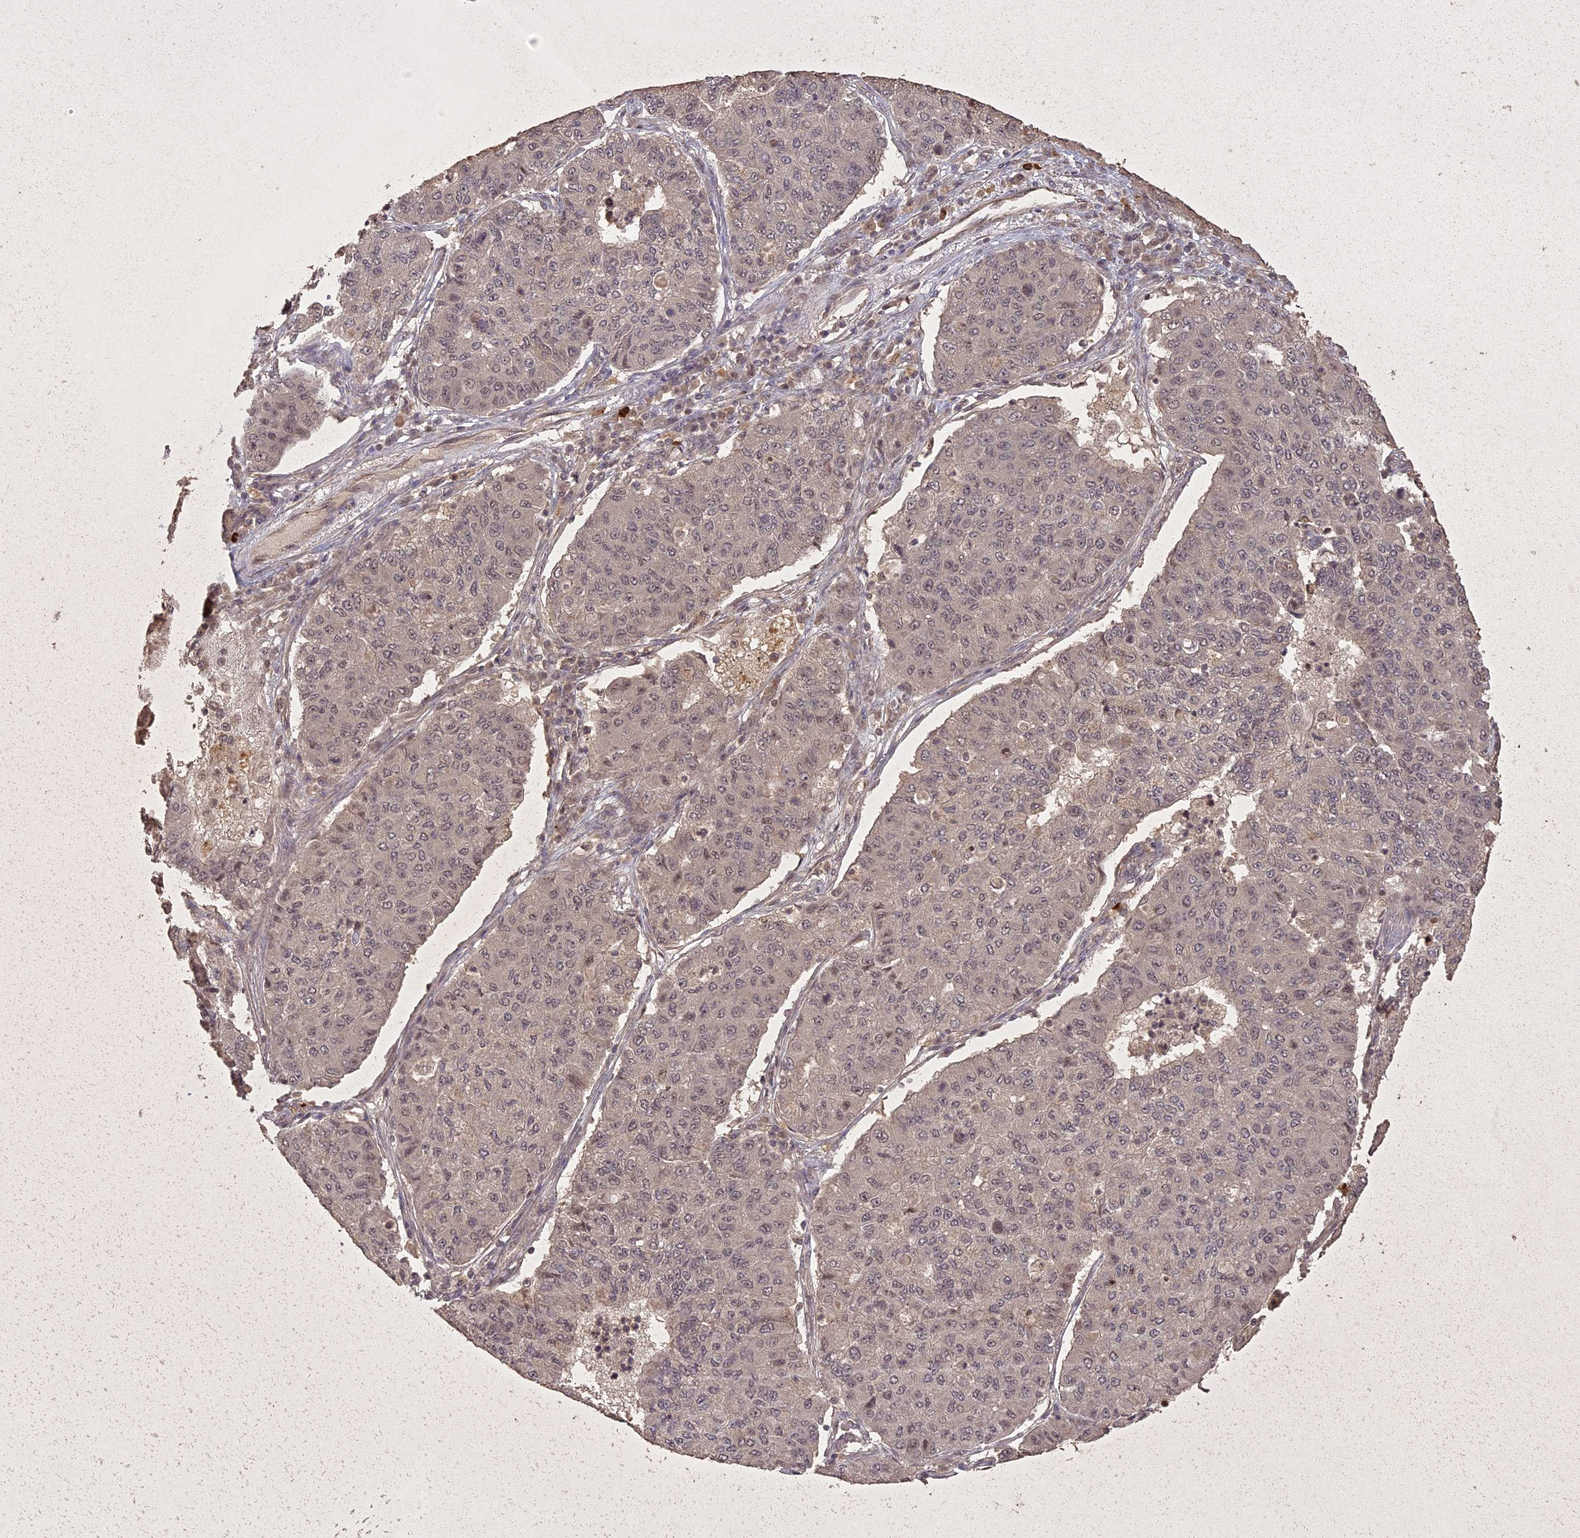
{"staining": {"intensity": "weak", "quantity": "<25%", "location": "cytoplasmic/membranous,nuclear"}, "tissue": "lung cancer", "cell_type": "Tumor cells", "image_type": "cancer", "snomed": [{"axis": "morphology", "description": "Squamous cell carcinoma, NOS"}, {"axis": "topography", "description": "Lung"}], "caption": "A micrograph of lung cancer stained for a protein reveals no brown staining in tumor cells.", "gene": "LIN37", "patient": {"sex": "male", "age": 74}}